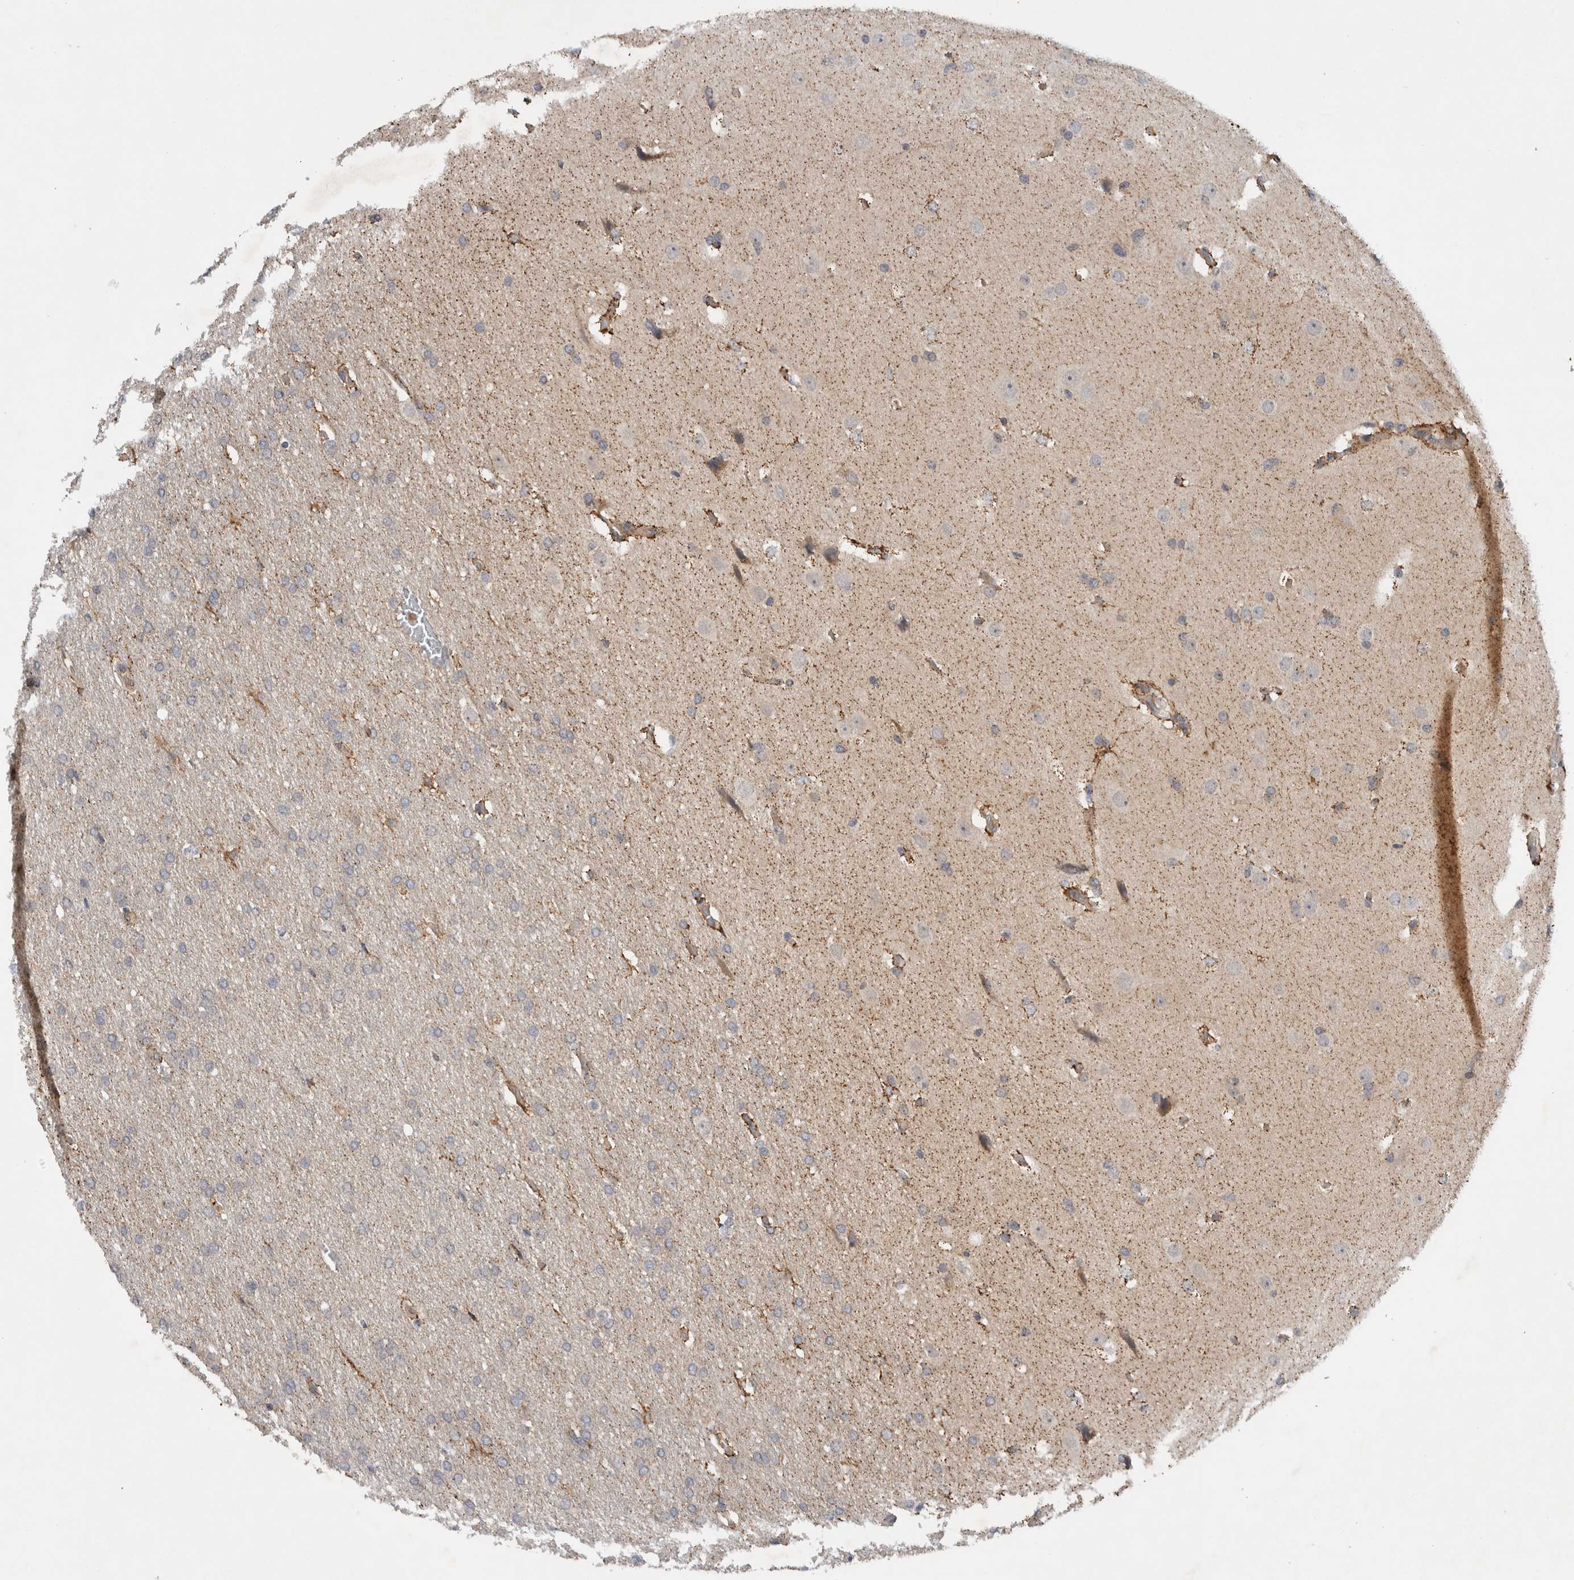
{"staining": {"intensity": "negative", "quantity": "none", "location": "none"}, "tissue": "glioma", "cell_type": "Tumor cells", "image_type": "cancer", "snomed": [{"axis": "morphology", "description": "Glioma, malignant, Low grade"}, {"axis": "topography", "description": "Brain"}], "caption": "Immunohistochemistry micrograph of neoplastic tissue: human low-grade glioma (malignant) stained with DAB (3,3'-diaminobenzidine) demonstrates no significant protein staining in tumor cells. (Stains: DAB (3,3'-diaminobenzidine) immunohistochemistry with hematoxylin counter stain, Microscopy: brightfield microscopy at high magnification).", "gene": "PDCD2", "patient": {"sex": "female", "age": 37}}